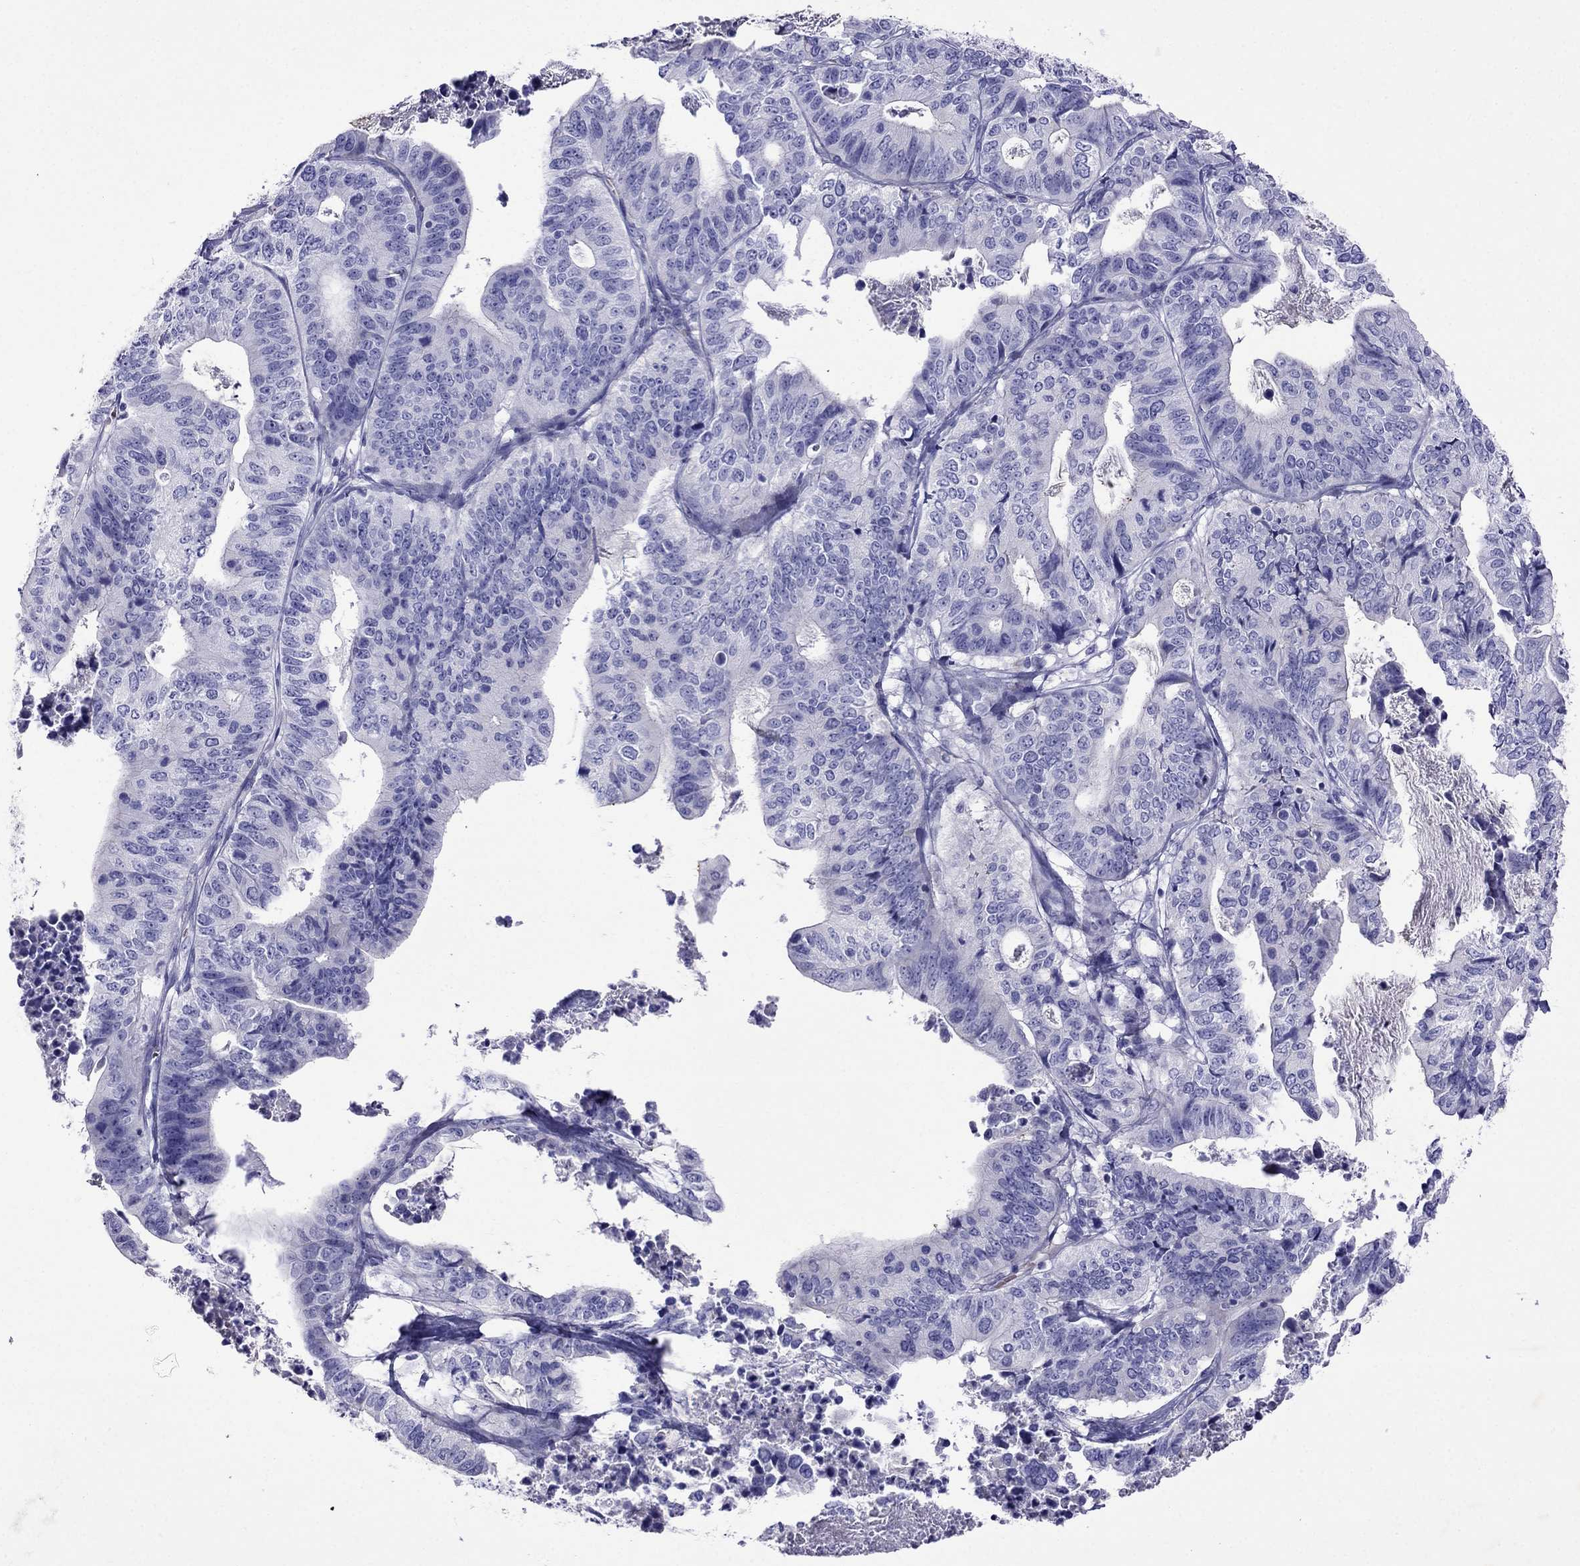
{"staining": {"intensity": "negative", "quantity": "none", "location": "none"}, "tissue": "stomach cancer", "cell_type": "Tumor cells", "image_type": "cancer", "snomed": [{"axis": "morphology", "description": "Adenocarcinoma, NOS"}, {"axis": "topography", "description": "Stomach, upper"}], "caption": "Immunohistochemistry of human adenocarcinoma (stomach) shows no positivity in tumor cells. (DAB (3,3'-diaminobenzidine) immunohistochemistry (IHC) visualized using brightfield microscopy, high magnification).", "gene": "TDRD1", "patient": {"sex": "female", "age": 67}}